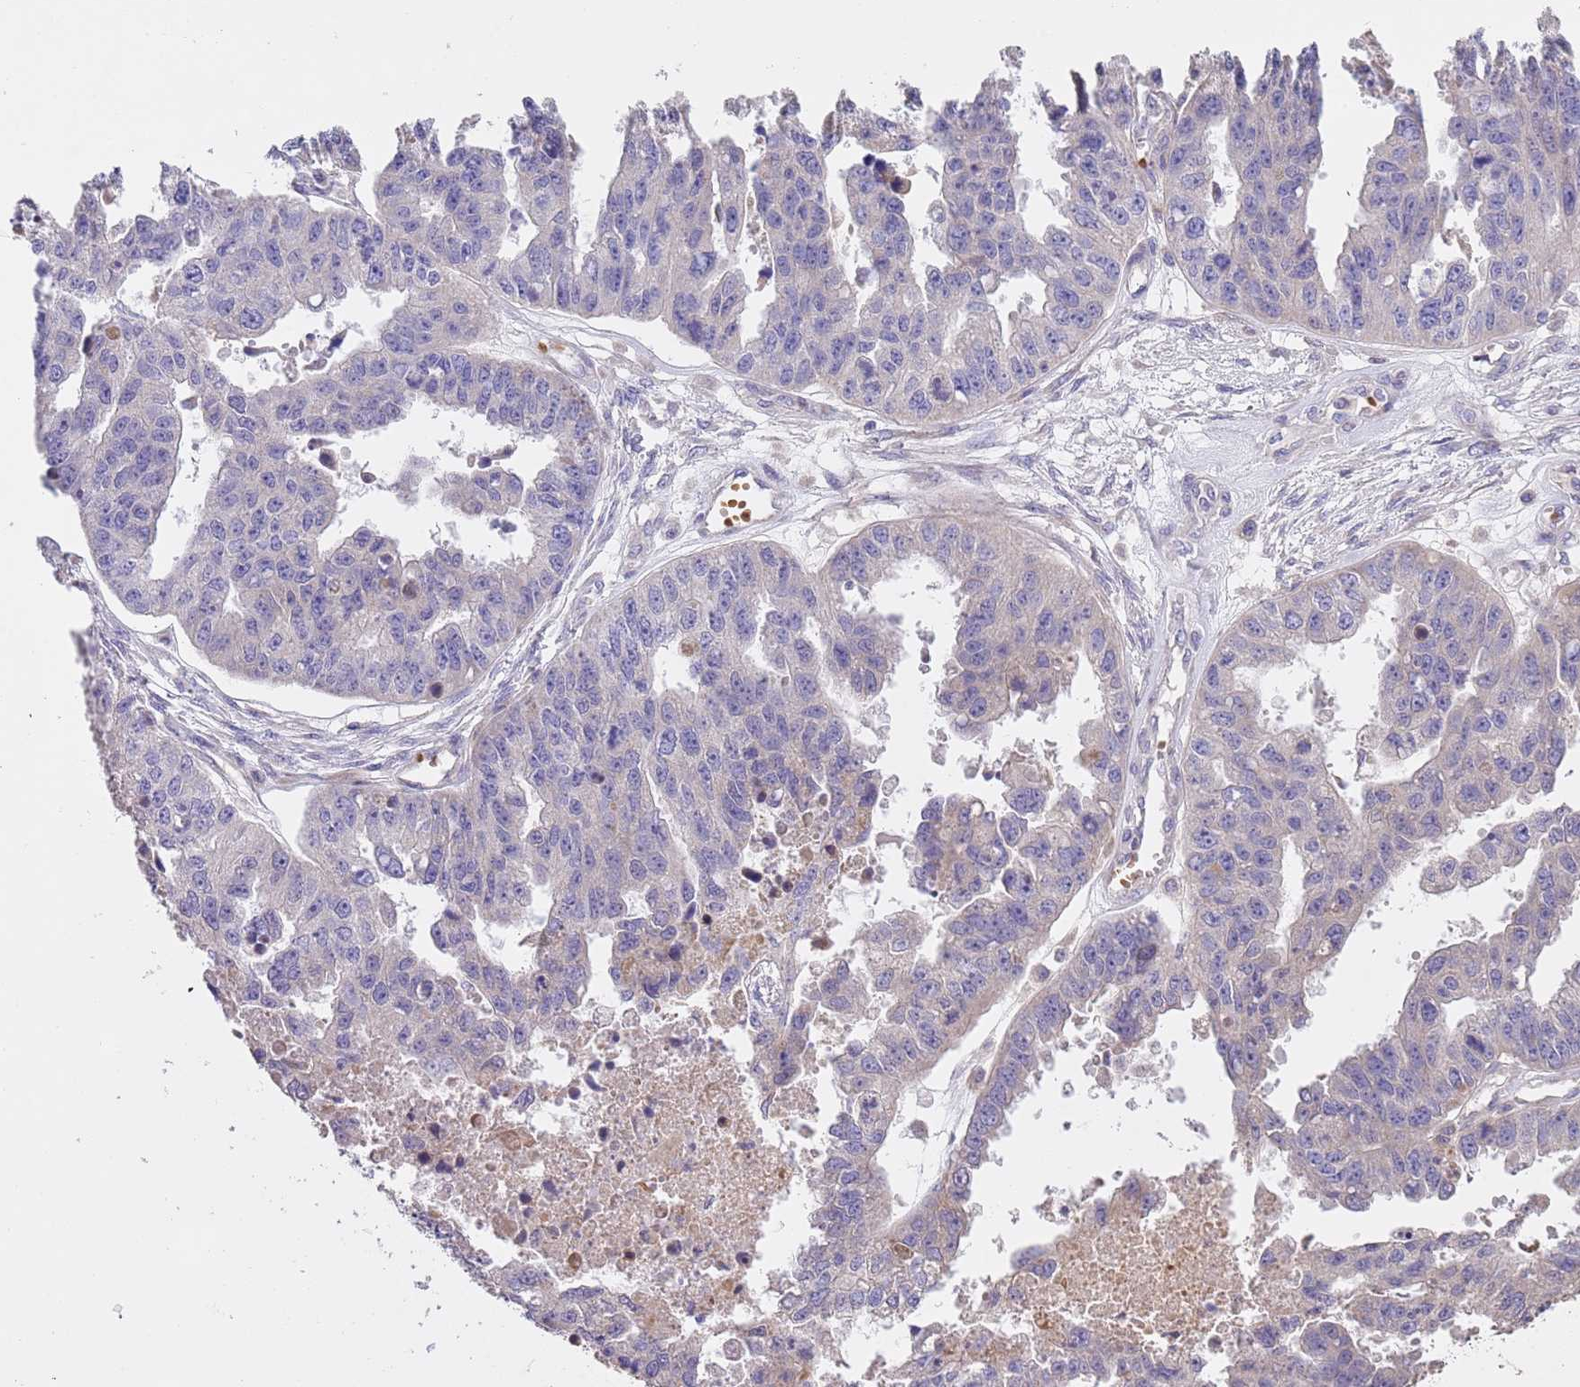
{"staining": {"intensity": "negative", "quantity": "none", "location": "none"}, "tissue": "ovarian cancer", "cell_type": "Tumor cells", "image_type": "cancer", "snomed": [{"axis": "morphology", "description": "Cystadenocarcinoma, serous, NOS"}, {"axis": "topography", "description": "Ovary"}], "caption": "There is no significant staining in tumor cells of serous cystadenocarcinoma (ovarian).", "gene": "PIGA", "patient": {"sex": "female", "age": 58}}